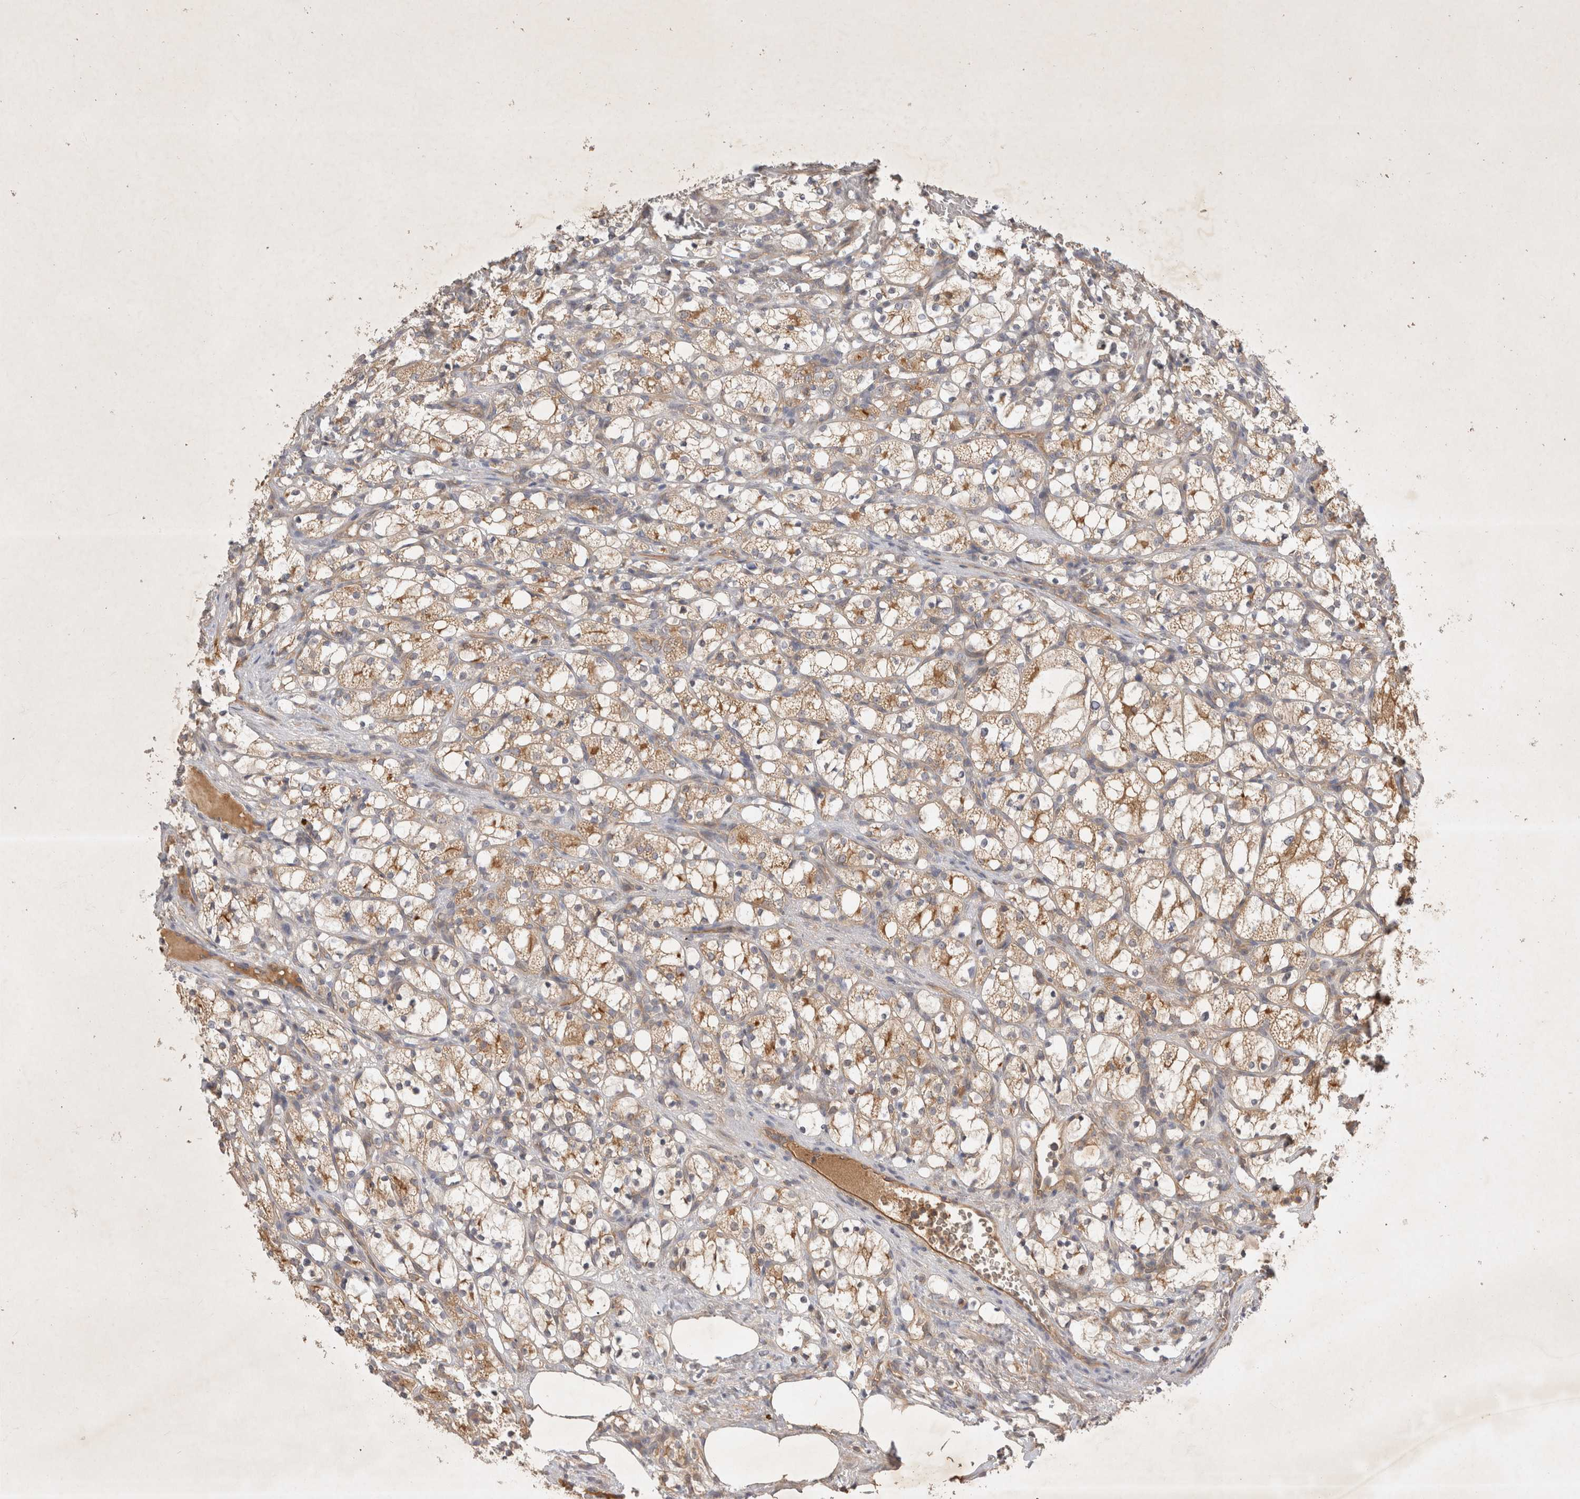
{"staining": {"intensity": "moderate", "quantity": "25%-75%", "location": "cytoplasmic/membranous"}, "tissue": "renal cancer", "cell_type": "Tumor cells", "image_type": "cancer", "snomed": [{"axis": "morphology", "description": "Adenocarcinoma, NOS"}, {"axis": "topography", "description": "Kidney"}], "caption": "This is an image of immunohistochemistry staining of renal cancer, which shows moderate expression in the cytoplasmic/membranous of tumor cells.", "gene": "YES1", "patient": {"sex": "female", "age": 69}}